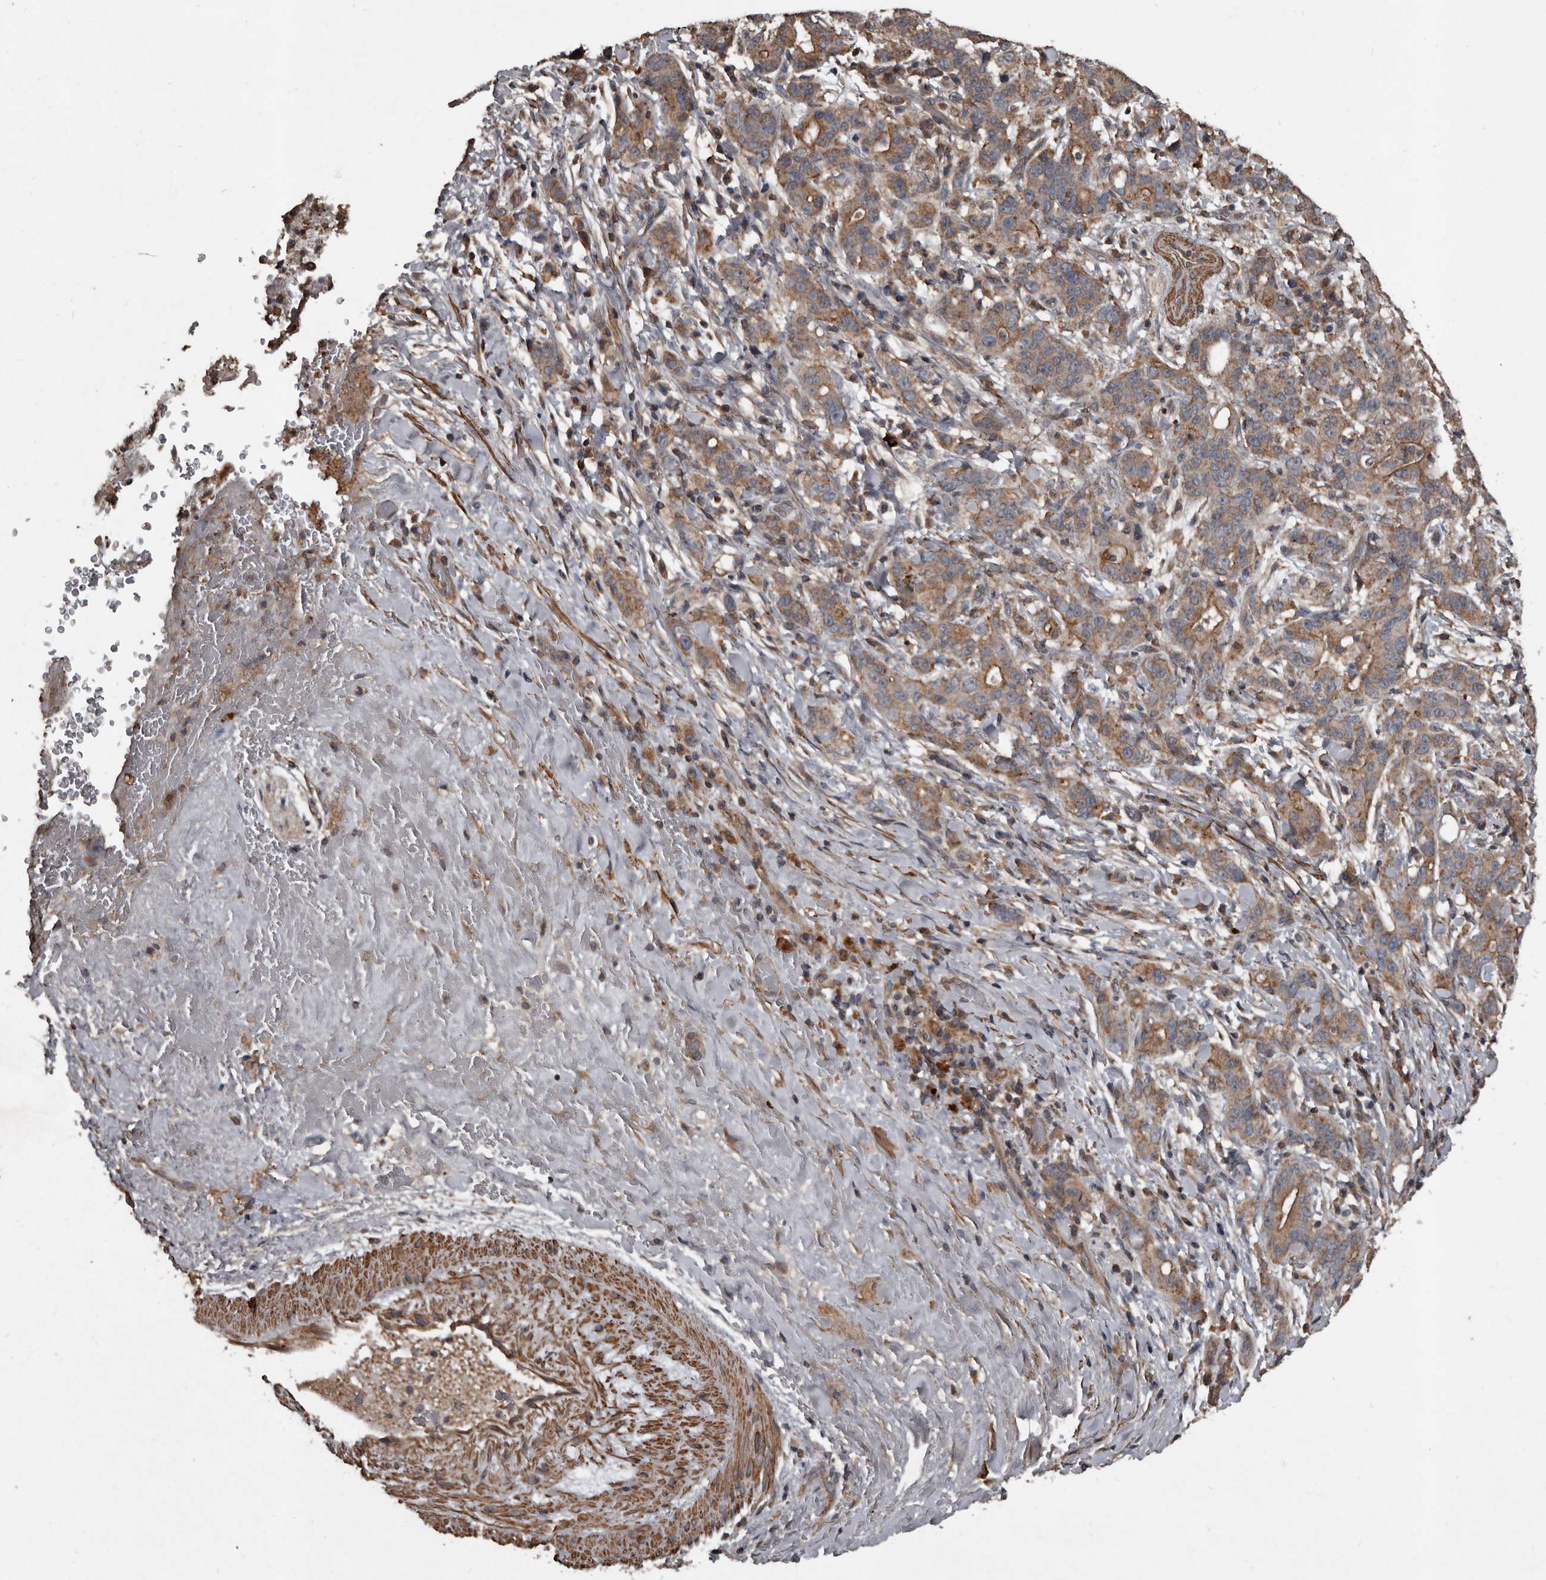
{"staining": {"intensity": "moderate", "quantity": ">75%", "location": "cytoplasmic/membranous"}, "tissue": "liver cancer", "cell_type": "Tumor cells", "image_type": "cancer", "snomed": [{"axis": "morphology", "description": "Cholangiocarcinoma"}, {"axis": "topography", "description": "Liver"}], "caption": "Protein staining demonstrates moderate cytoplasmic/membranous expression in about >75% of tumor cells in cholangiocarcinoma (liver).", "gene": "GREB1", "patient": {"sex": "female", "age": 38}}